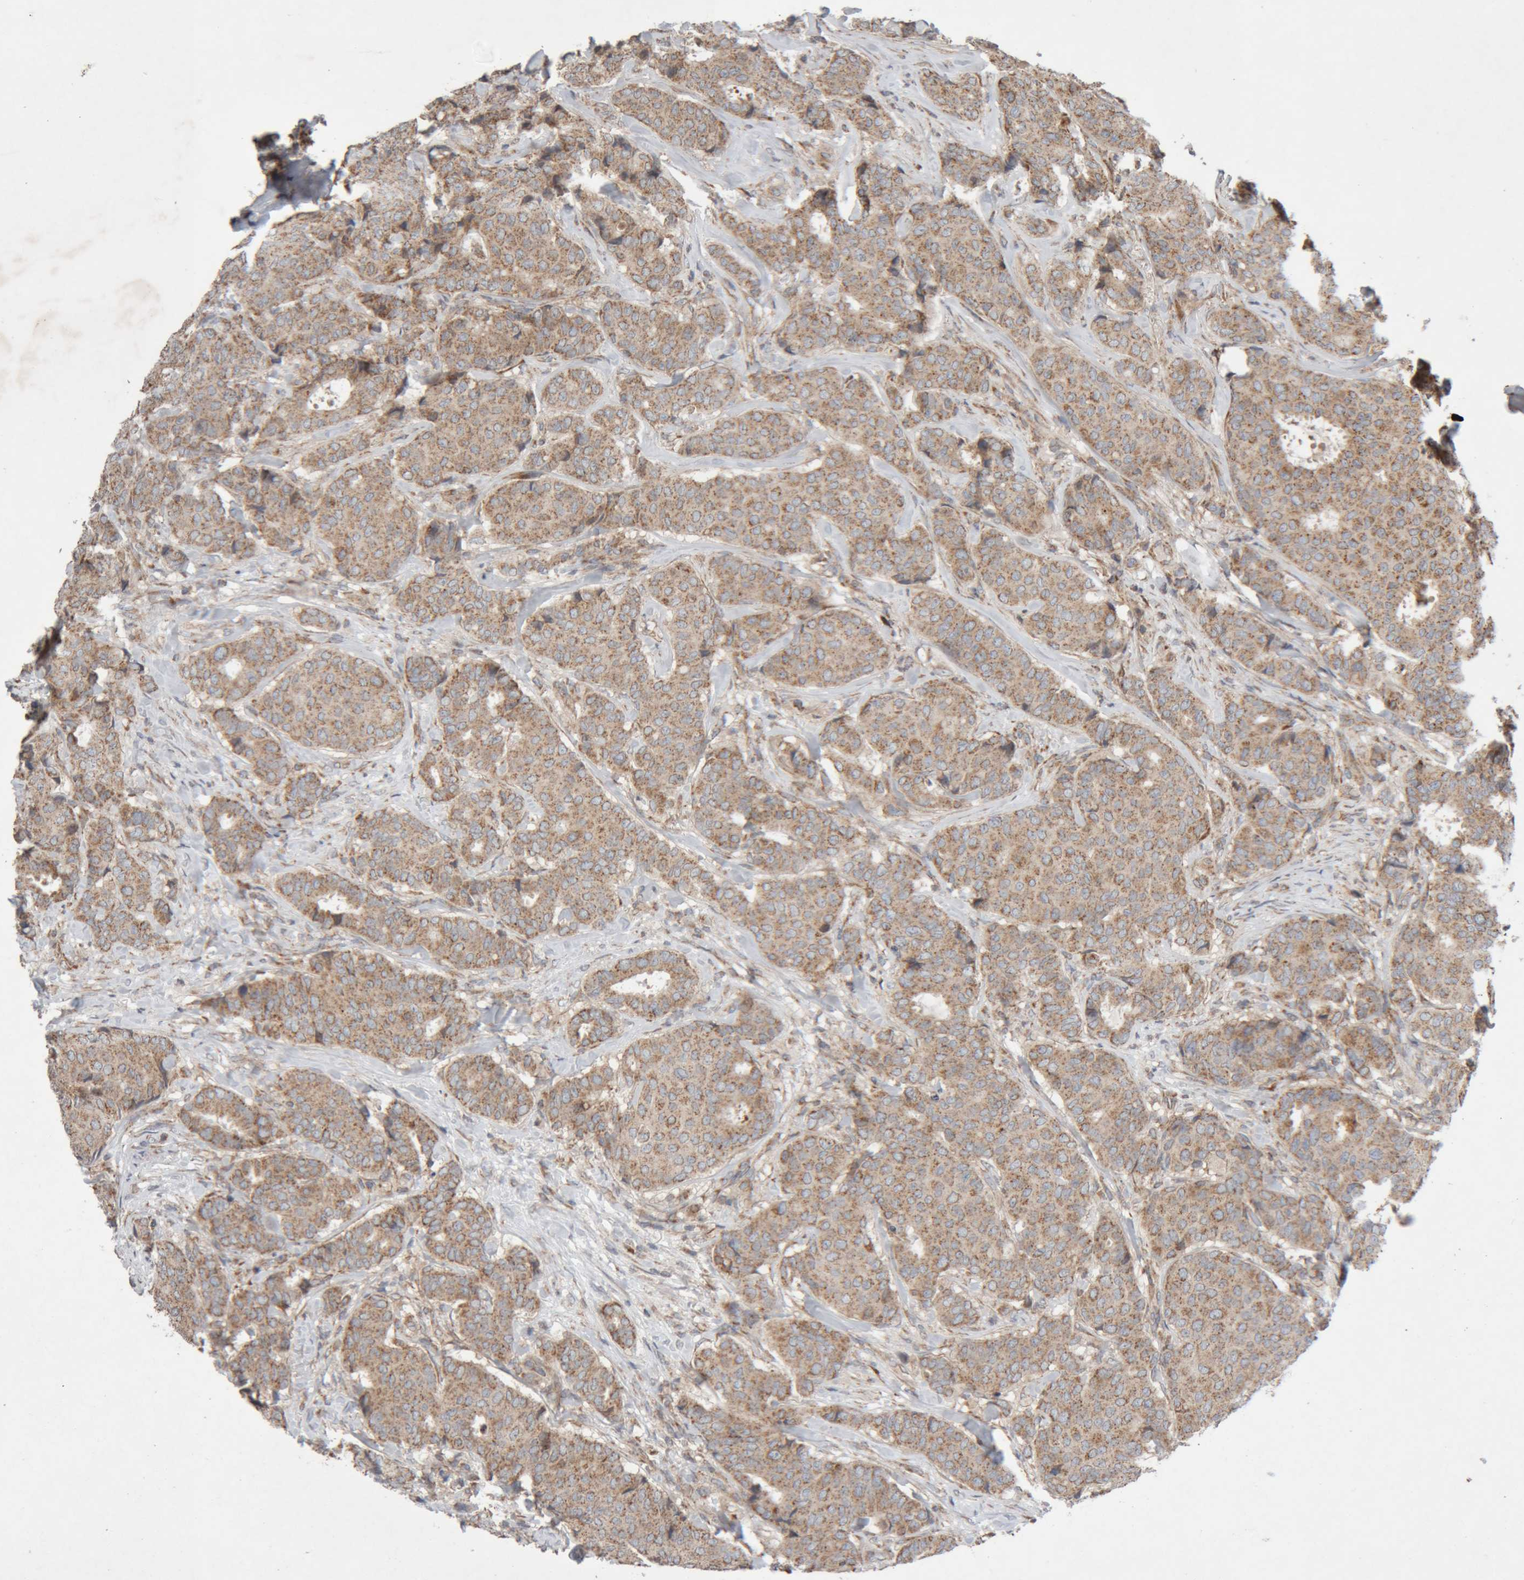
{"staining": {"intensity": "moderate", "quantity": ">75%", "location": "cytoplasmic/membranous"}, "tissue": "breast cancer", "cell_type": "Tumor cells", "image_type": "cancer", "snomed": [{"axis": "morphology", "description": "Duct carcinoma"}, {"axis": "topography", "description": "Breast"}], "caption": "Invasive ductal carcinoma (breast) stained with immunohistochemistry (IHC) exhibits moderate cytoplasmic/membranous positivity in about >75% of tumor cells.", "gene": "KIF21B", "patient": {"sex": "female", "age": 75}}